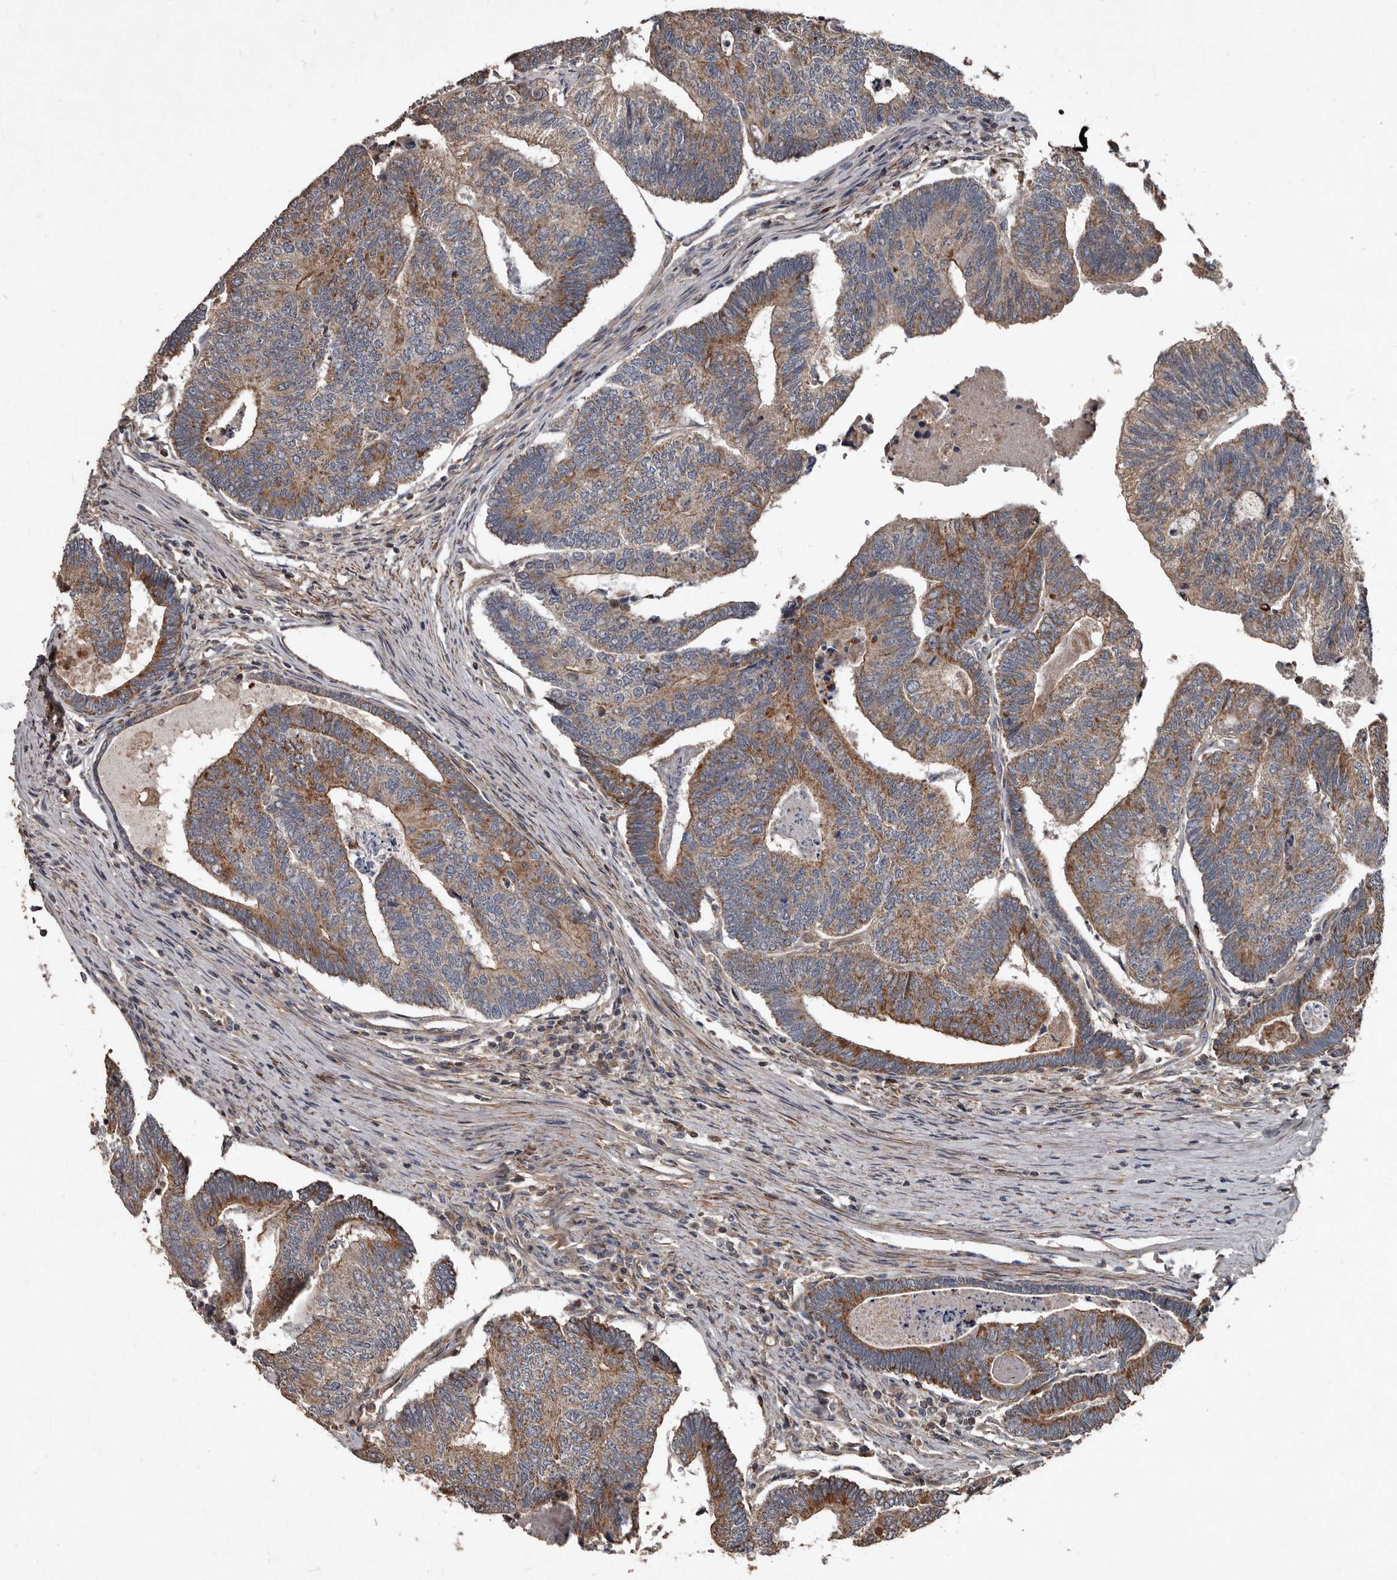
{"staining": {"intensity": "moderate", "quantity": ">75%", "location": "cytoplasmic/membranous"}, "tissue": "colorectal cancer", "cell_type": "Tumor cells", "image_type": "cancer", "snomed": [{"axis": "morphology", "description": "Adenocarcinoma, NOS"}, {"axis": "topography", "description": "Colon"}], "caption": "Immunohistochemical staining of colorectal cancer shows moderate cytoplasmic/membranous protein staining in approximately >75% of tumor cells.", "gene": "GREB1", "patient": {"sex": "female", "age": 67}}